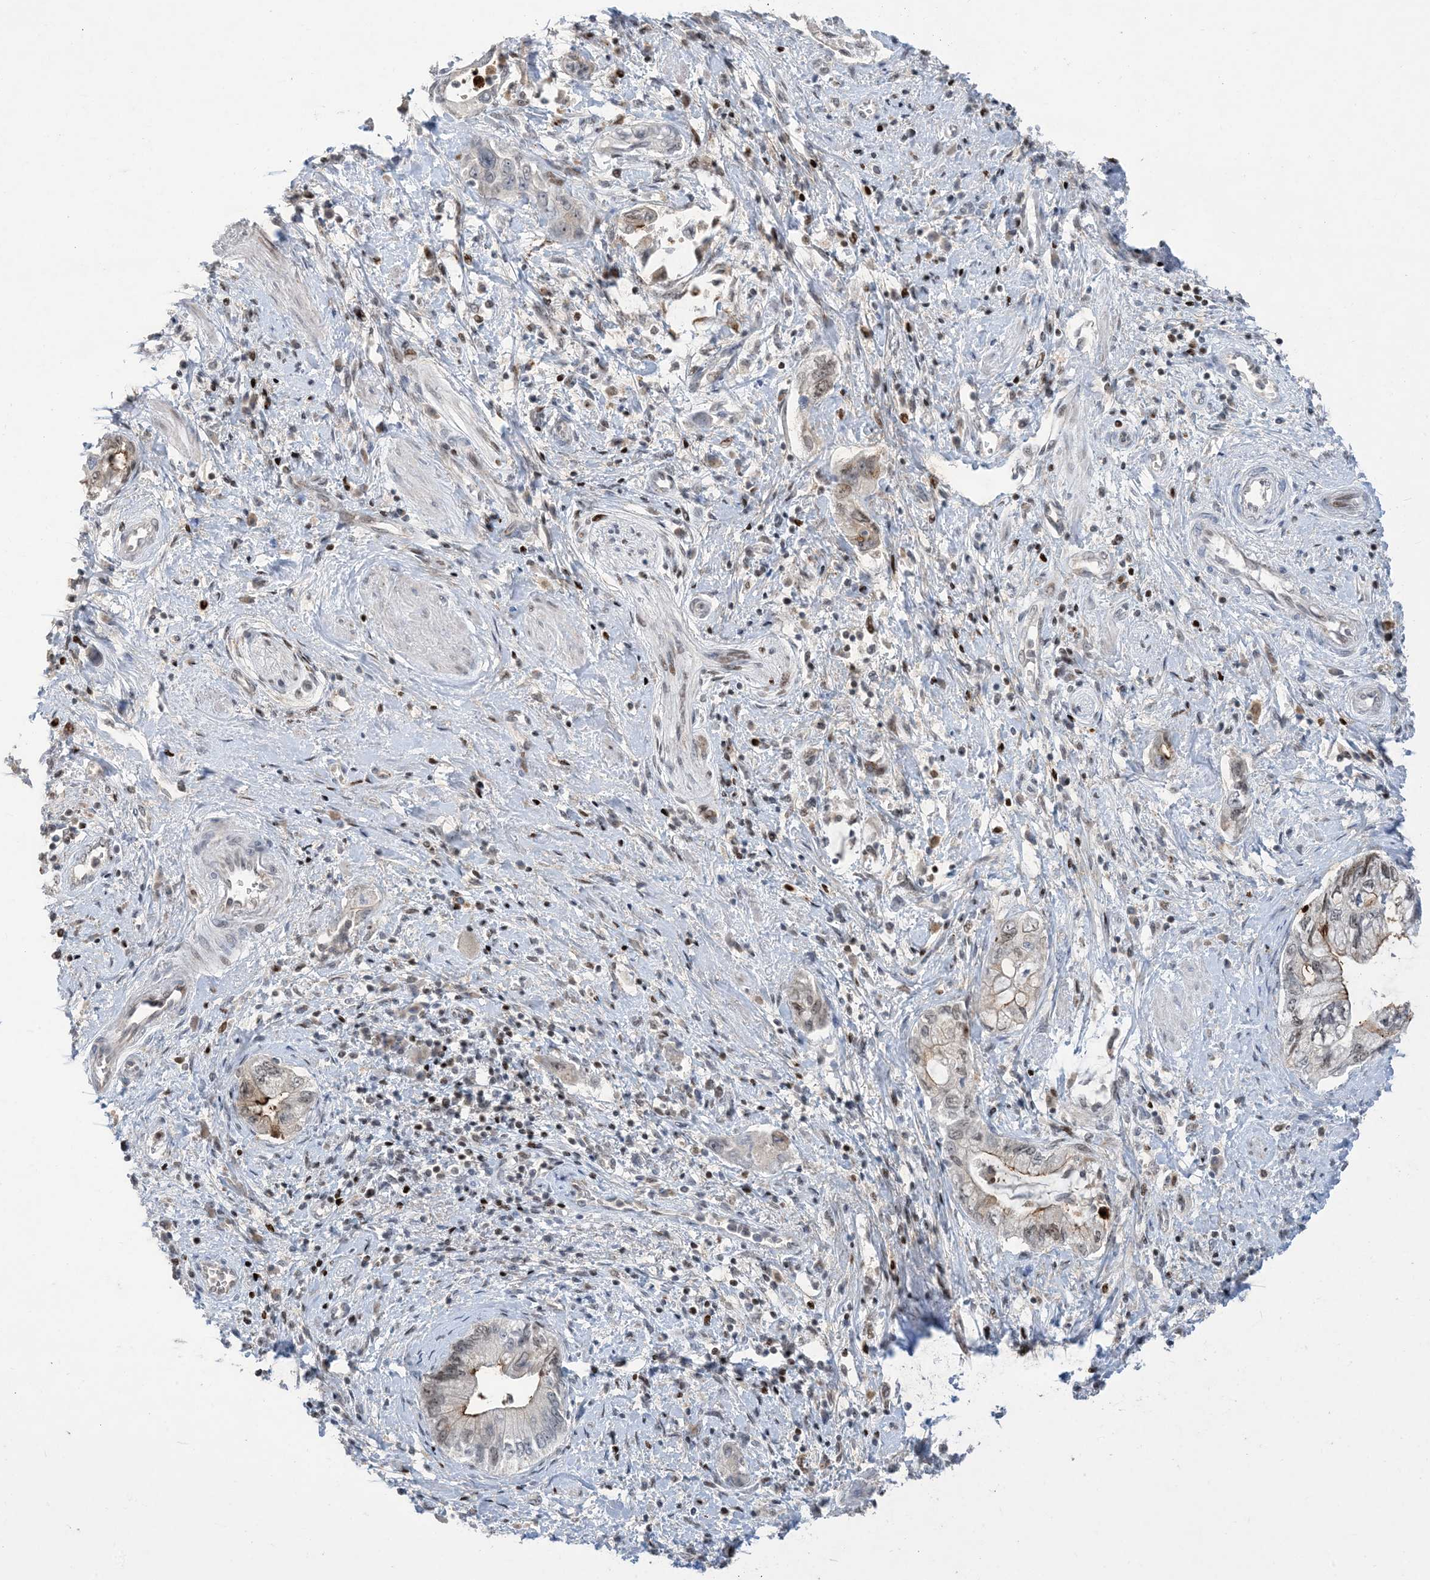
{"staining": {"intensity": "moderate", "quantity": "<25%", "location": "cytoplasmic/membranous,nuclear"}, "tissue": "pancreatic cancer", "cell_type": "Tumor cells", "image_type": "cancer", "snomed": [{"axis": "morphology", "description": "Adenocarcinoma, NOS"}, {"axis": "topography", "description": "Pancreas"}], "caption": "Protein staining of pancreatic cancer tissue displays moderate cytoplasmic/membranous and nuclear expression in about <25% of tumor cells.", "gene": "SLC25A53", "patient": {"sex": "female", "age": 73}}